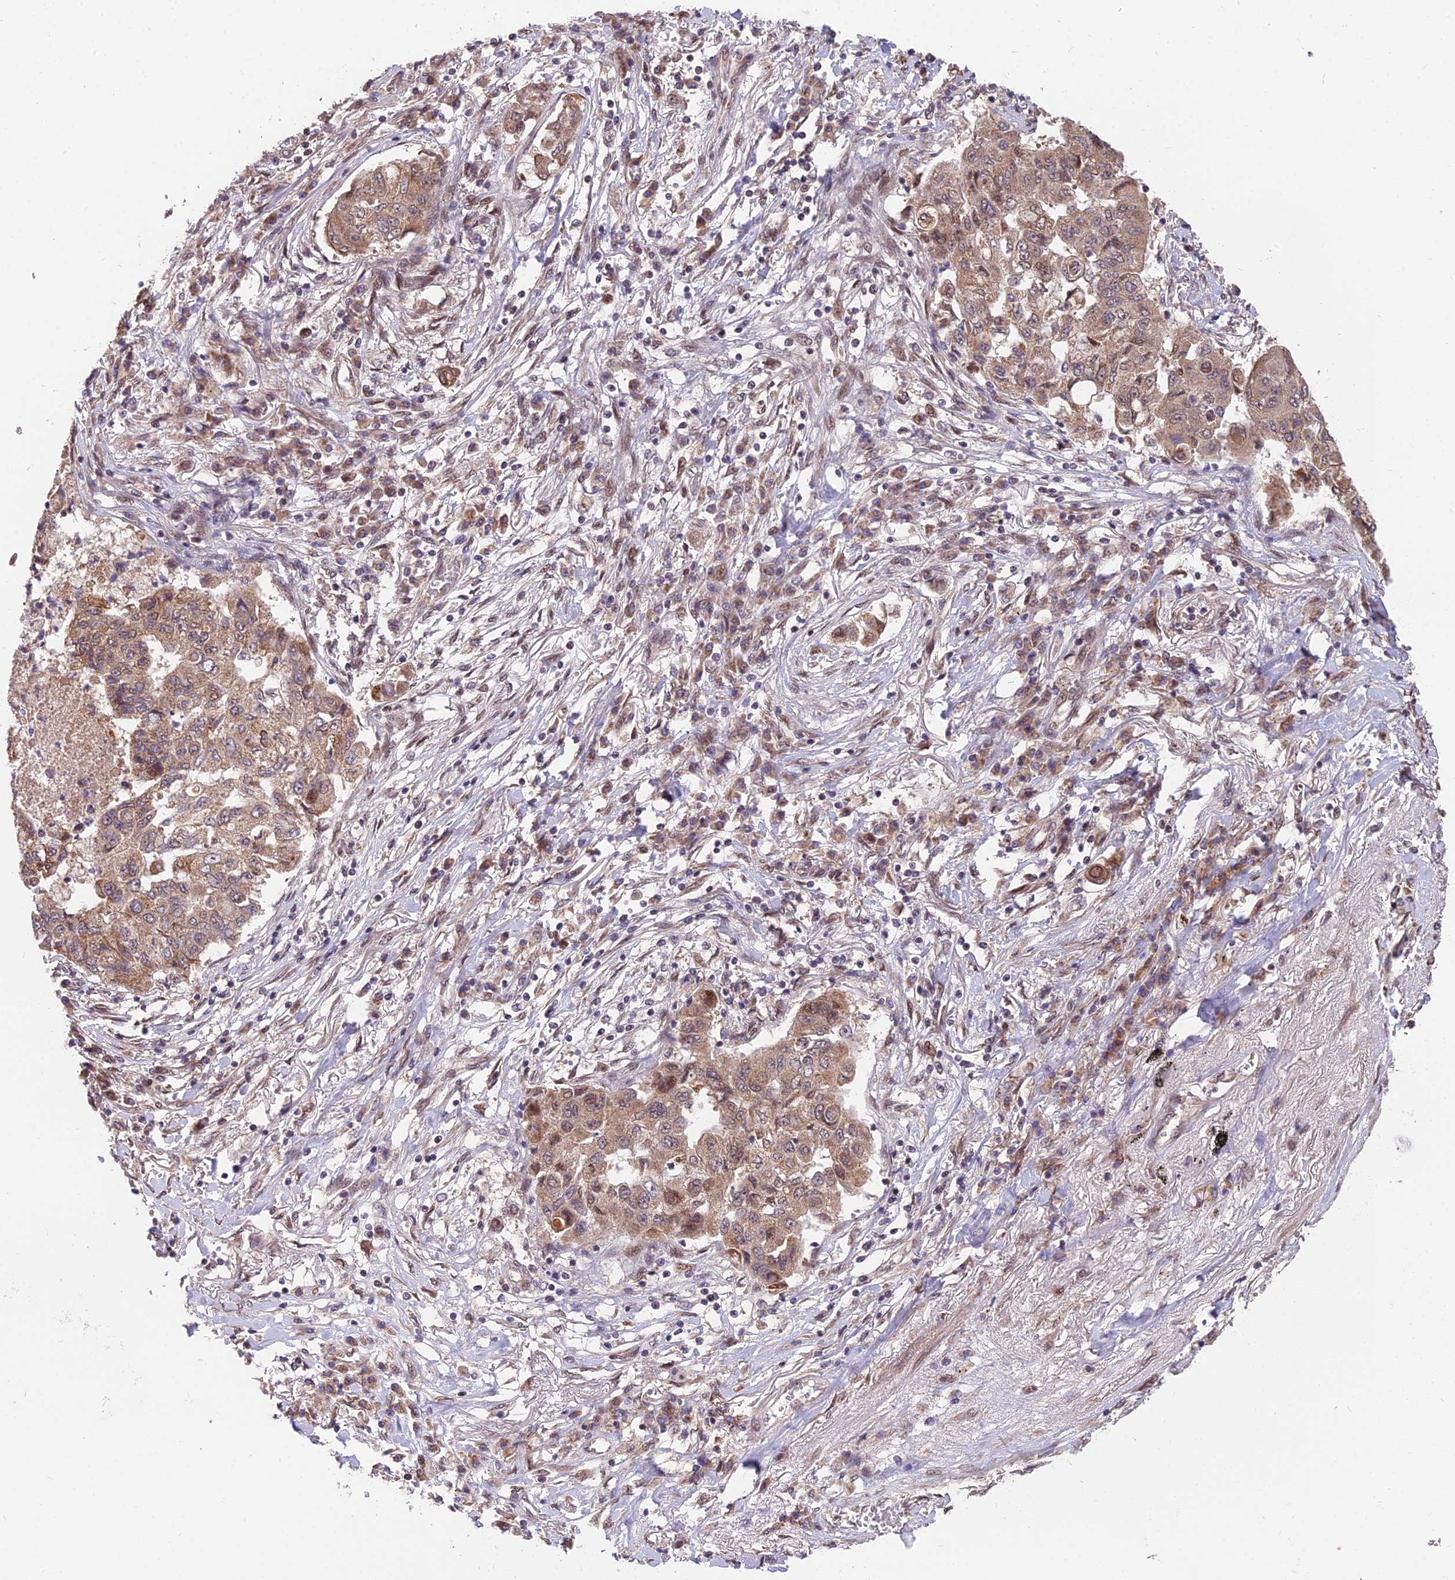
{"staining": {"intensity": "moderate", "quantity": ">75%", "location": "cytoplasmic/membranous,nuclear"}, "tissue": "lung cancer", "cell_type": "Tumor cells", "image_type": "cancer", "snomed": [{"axis": "morphology", "description": "Squamous cell carcinoma, NOS"}, {"axis": "topography", "description": "Lung"}], "caption": "Moderate cytoplasmic/membranous and nuclear staining is appreciated in about >75% of tumor cells in squamous cell carcinoma (lung). (DAB IHC with brightfield microscopy, high magnification).", "gene": "CYP2R1", "patient": {"sex": "male", "age": 74}}